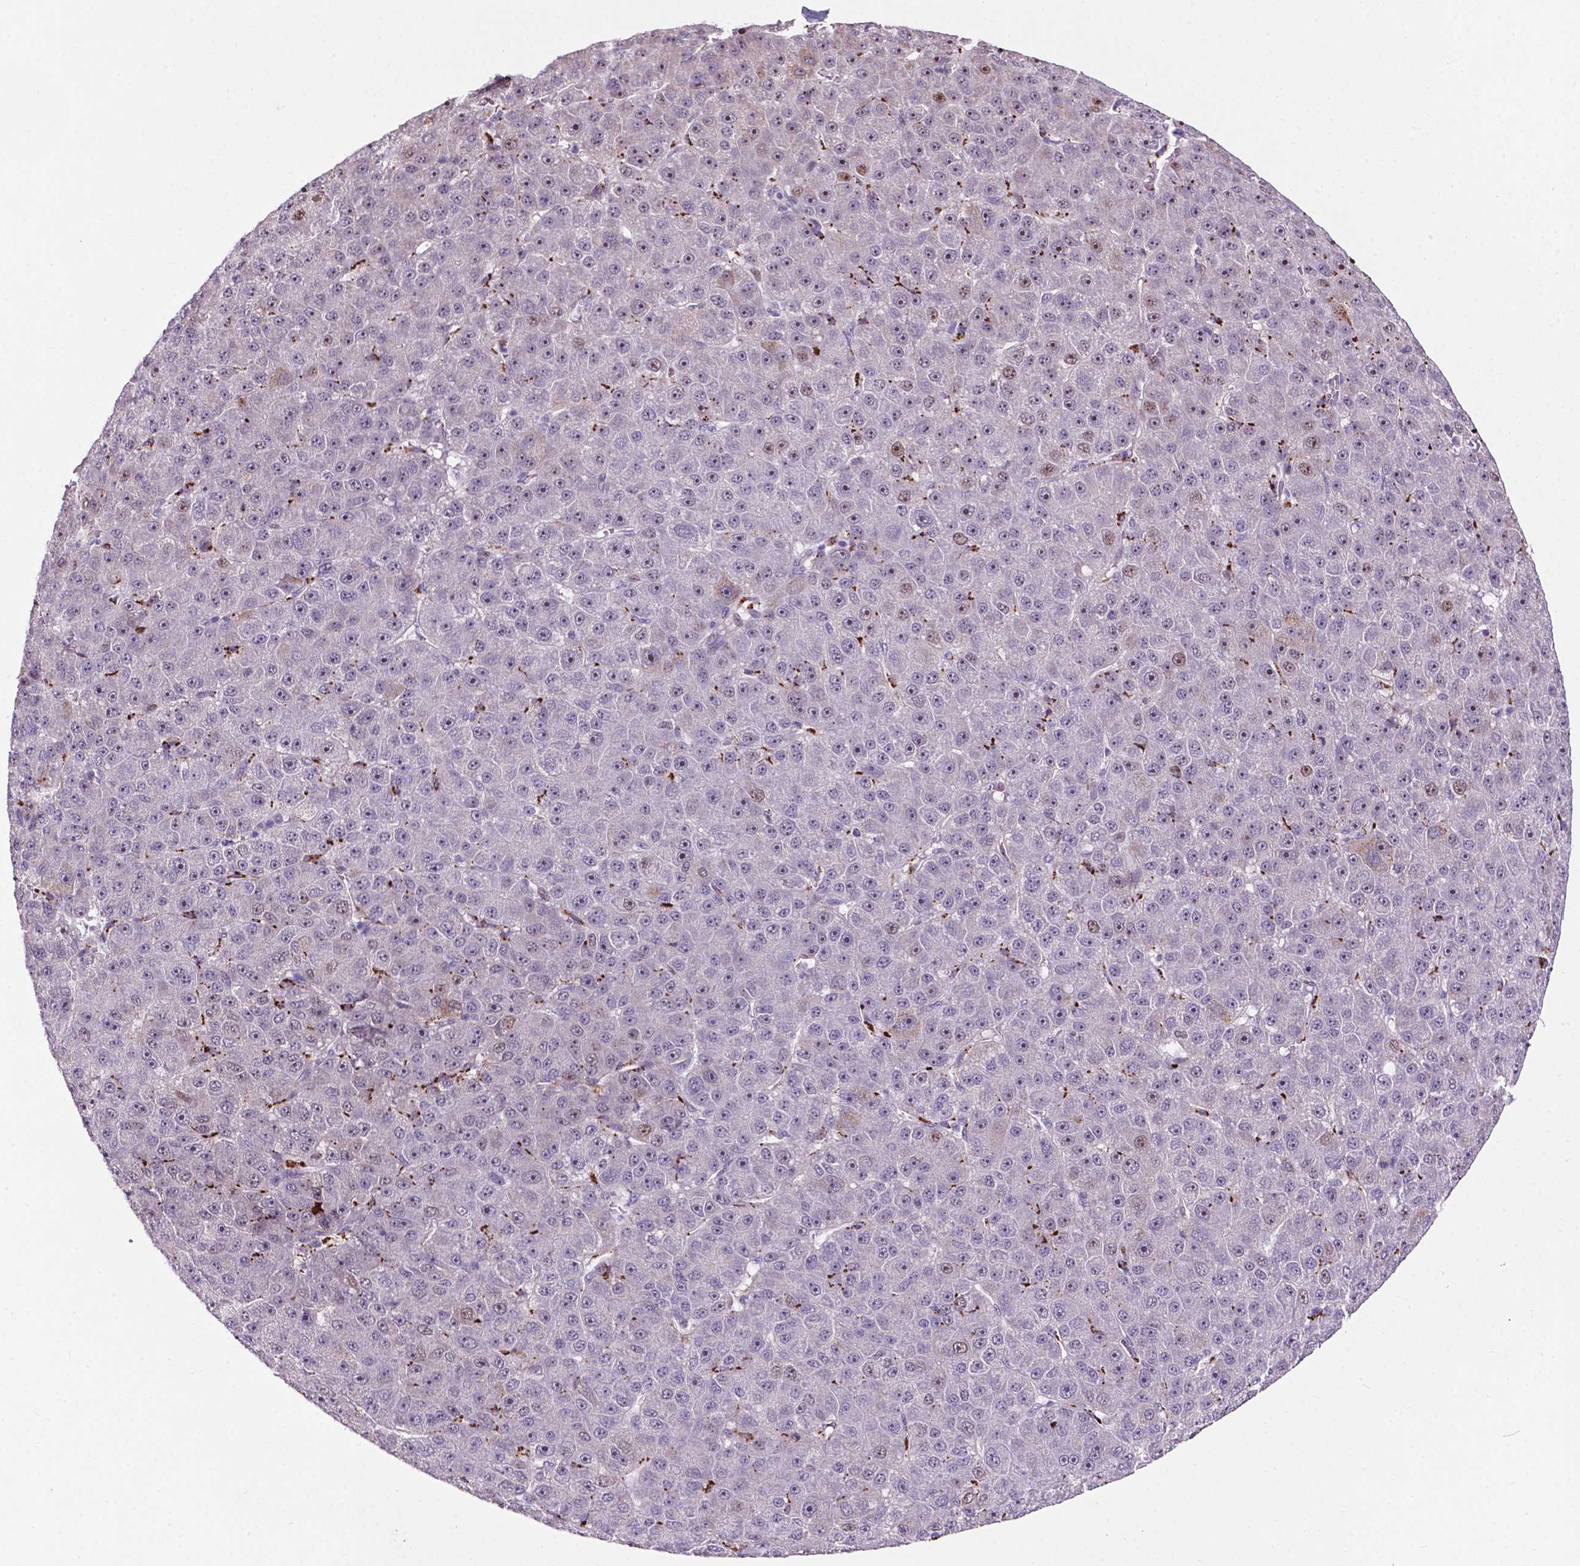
{"staining": {"intensity": "negative", "quantity": "none", "location": "none"}, "tissue": "liver cancer", "cell_type": "Tumor cells", "image_type": "cancer", "snomed": [{"axis": "morphology", "description": "Carcinoma, Hepatocellular, NOS"}, {"axis": "topography", "description": "Liver"}], "caption": "Photomicrograph shows no protein positivity in tumor cells of liver cancer (hepatocellular carcinoma) tissue.", "gene": "SMAD3", "patient": {"sex": "male", "age": 67}}